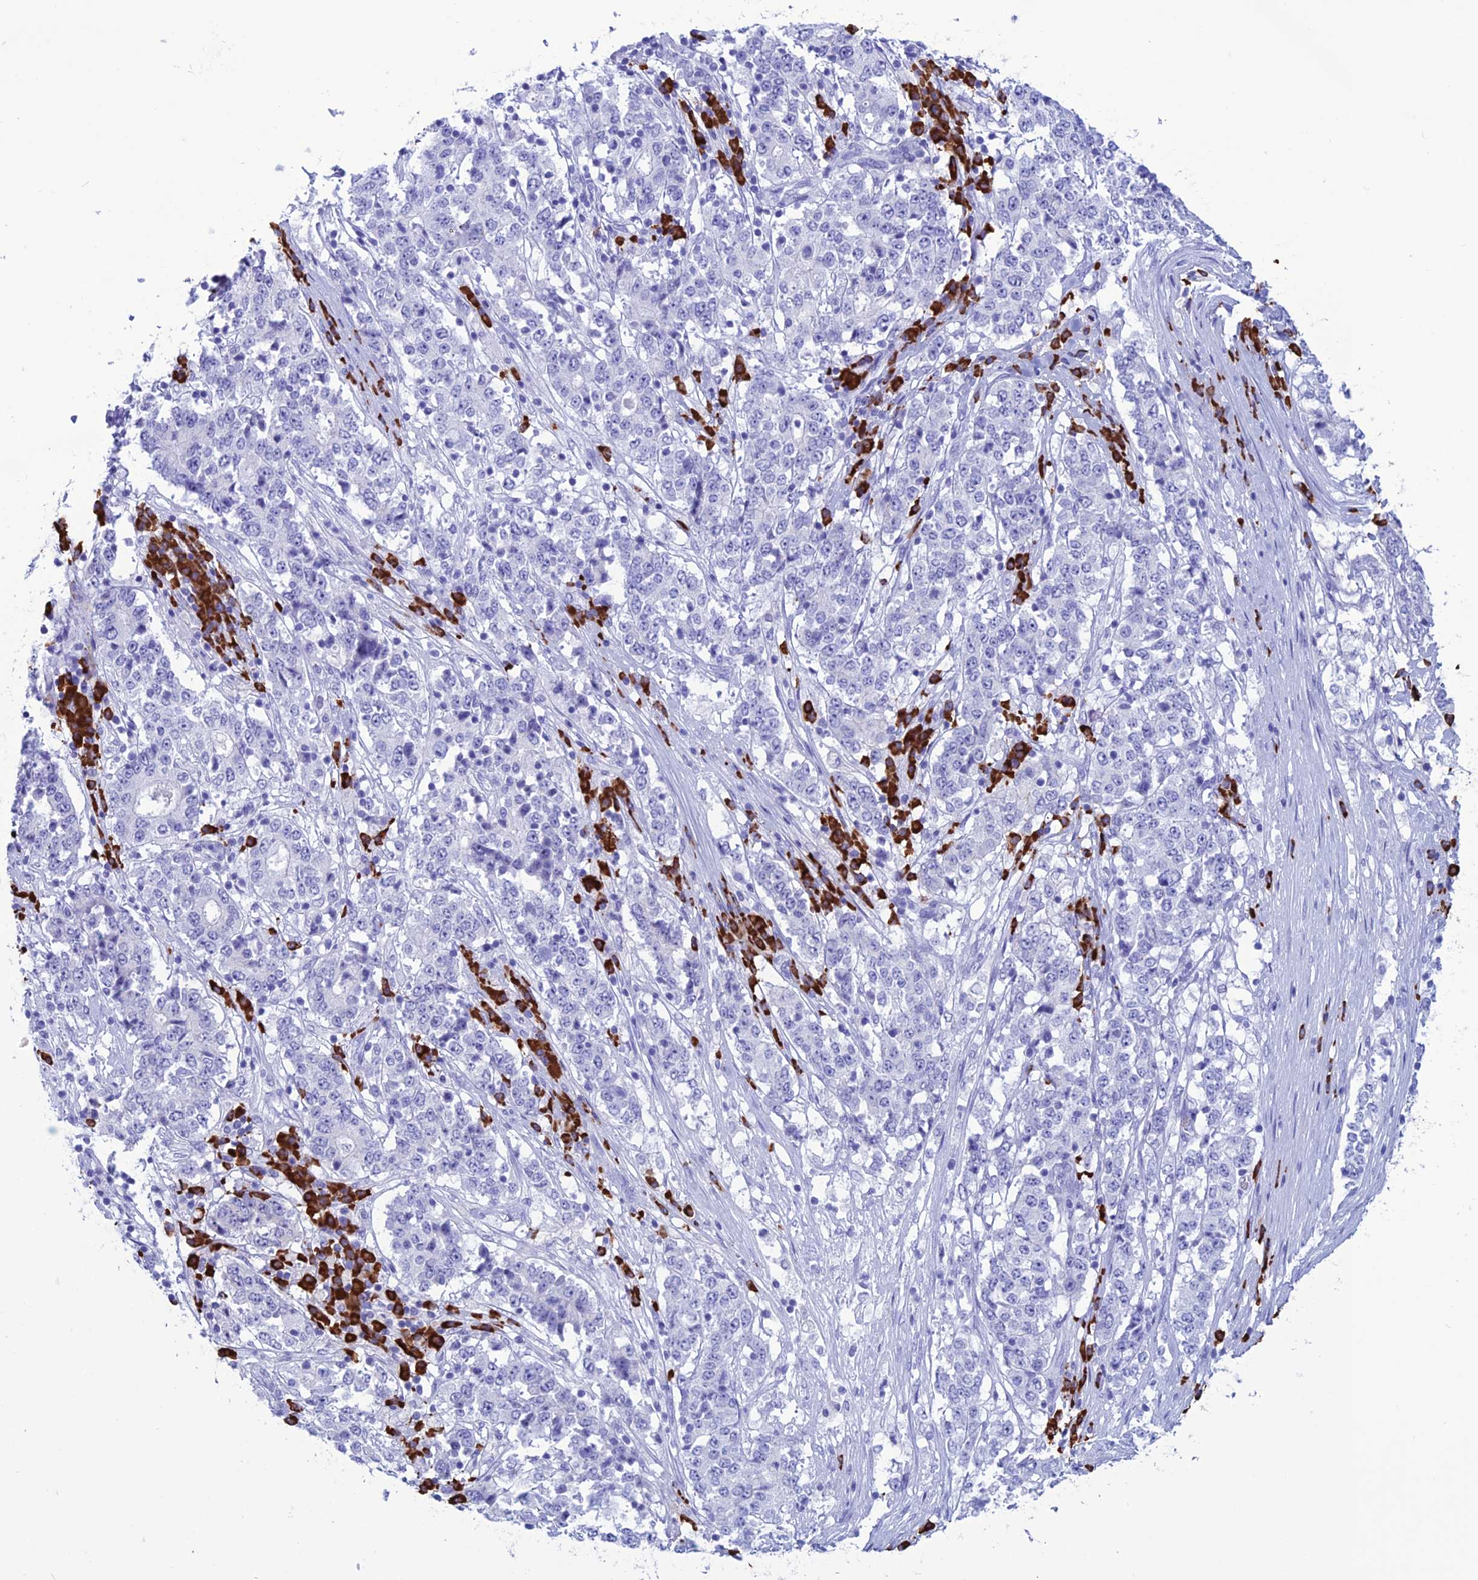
{"staining": {"intensity": "negative", "quantity": "none", "location": "none"}, "tissue": "stomach cancer", "cell_type": "Tumor cells", "image_type": "cancer", "snomed": [{"axis": "morphology", "description": "Adenocarcinoma, NOS"}, {"axis": "topography", "description": "Stomach"}], "caption": "Tumor cells are negative for protein expression in human stomach adenocarcinoma.", "gene": "MZB1", "patient": {"sex": "male", "age": 59}}